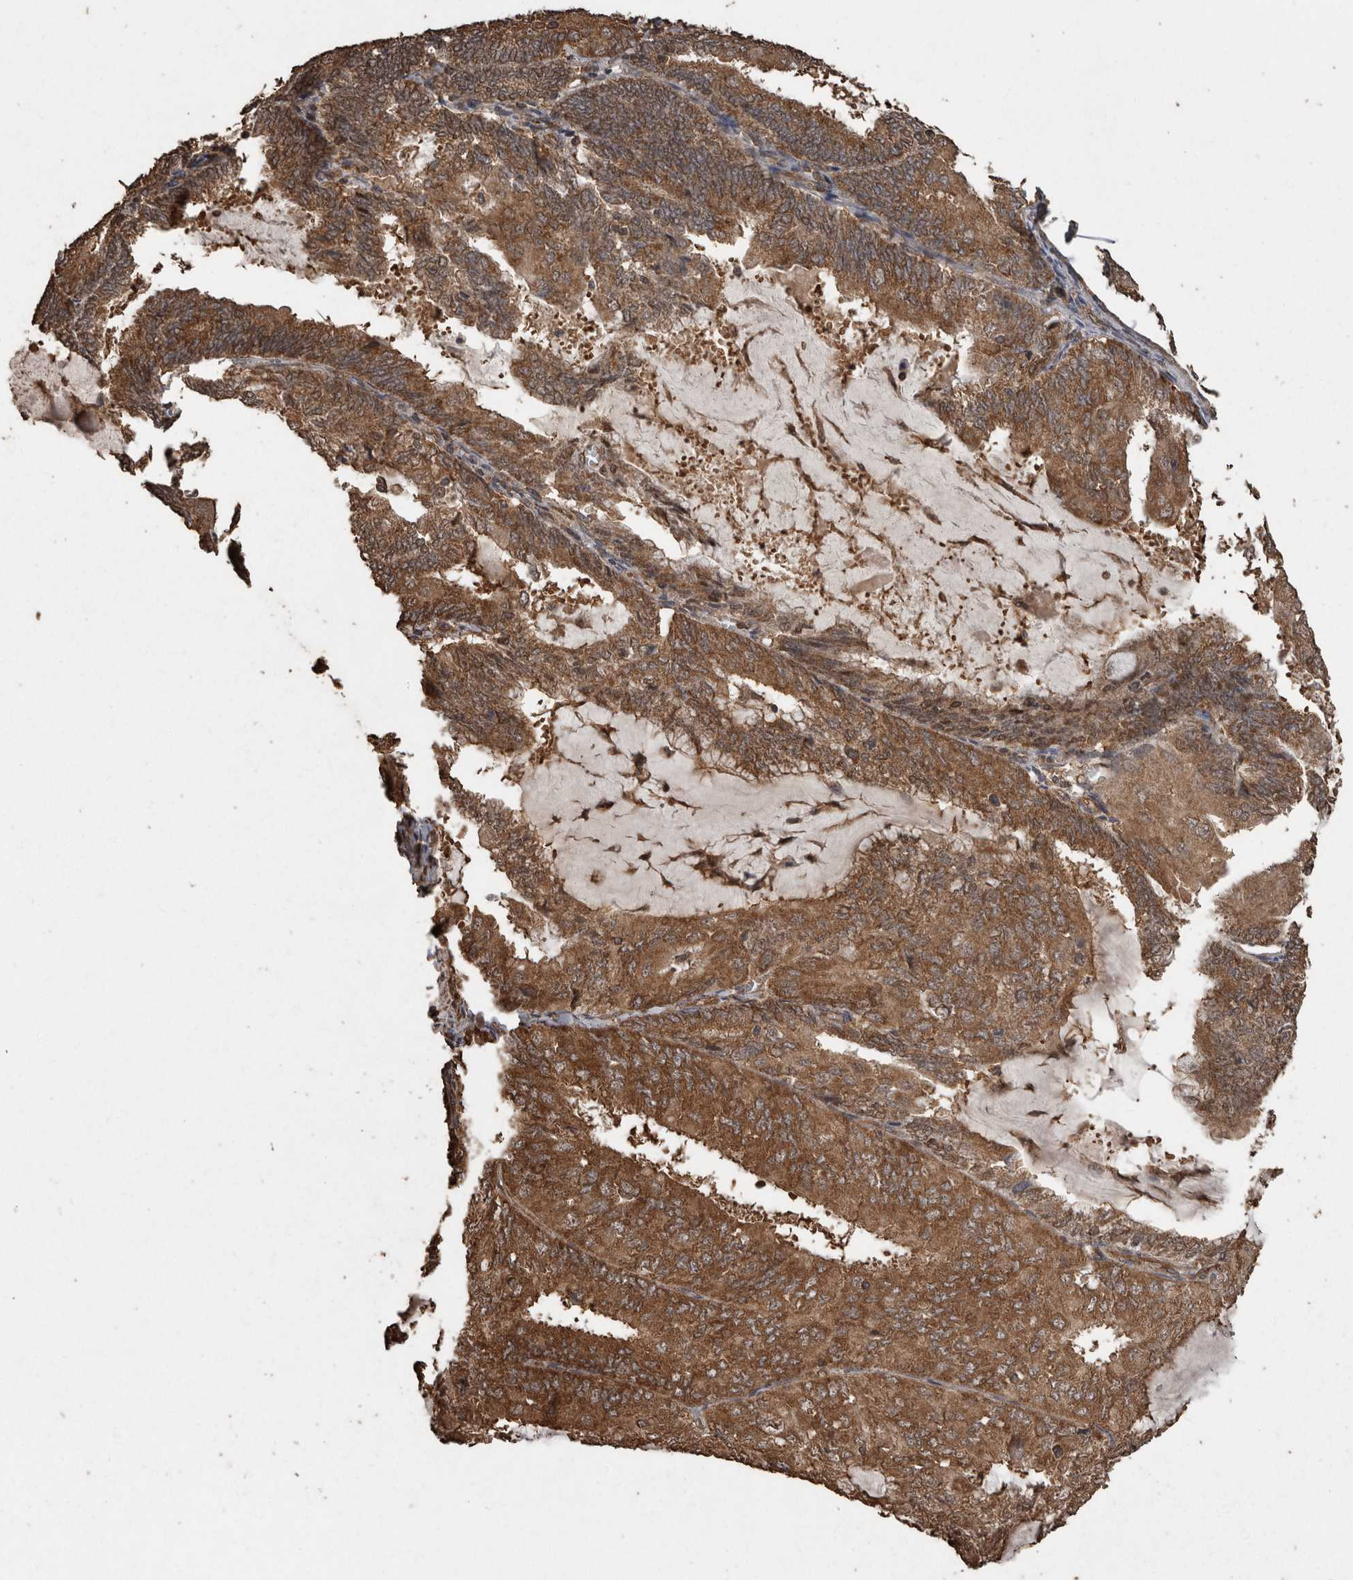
{"staining": {"intensity": "moderate", "quantity": ">75%", "location": "cytoplasmic/membranous,nuclear"}, "tissue": "endometrial cancer", "cell_type": "Tumor cells", "image_type": "cancer", "snomed": [{"axis": "morphology", "description": "Adenocarcinoma, NOS"}, {"axis": "topography", "description": "Endometrium"}], "caption": "About >75% of tumor cells in endometrial cancer reveal moderate cytoplasmic/membranous and nuclear protein positivity as visualized by brown immunohistochemical staining.", "gene": "PINK1", "patient": {"sex": "female", "age": 81}}